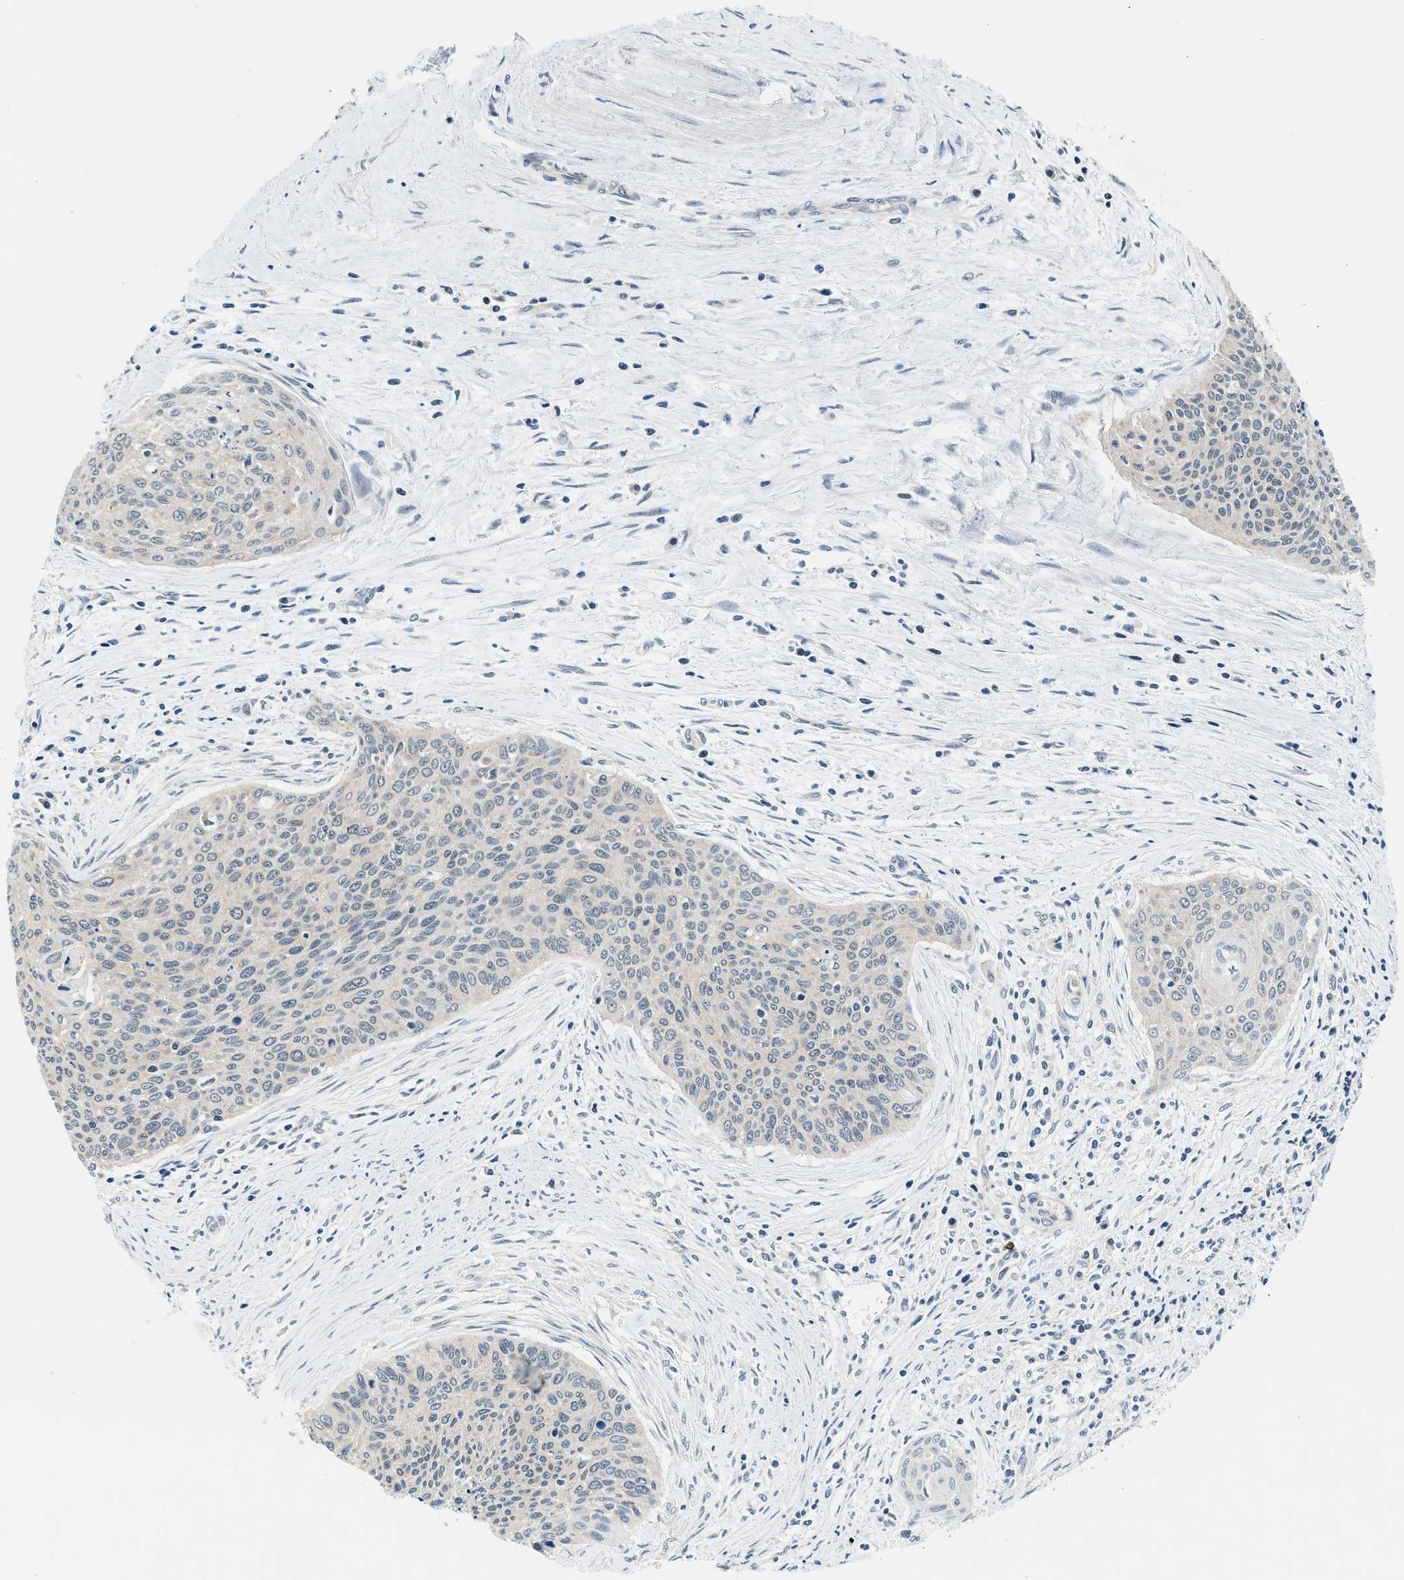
{"staining": {"intensity": "negative", "quantity": "none", "location": "none"}, "tissue": "cervical cancer", "cell_type": "Tumor cells", "image_type": "cancer", "snomed": [{"axis": "morphology", "description": "Squamous cell carcinoma, NOS"}, {"axis": "topography", "description": "Cervix"}], "caption": "Tumor cells are negative for brown protein staining in squamous cell carcinoma (cervical).", "gene": "PA2G4", "patient": {"sex": "female", "age": 55}}